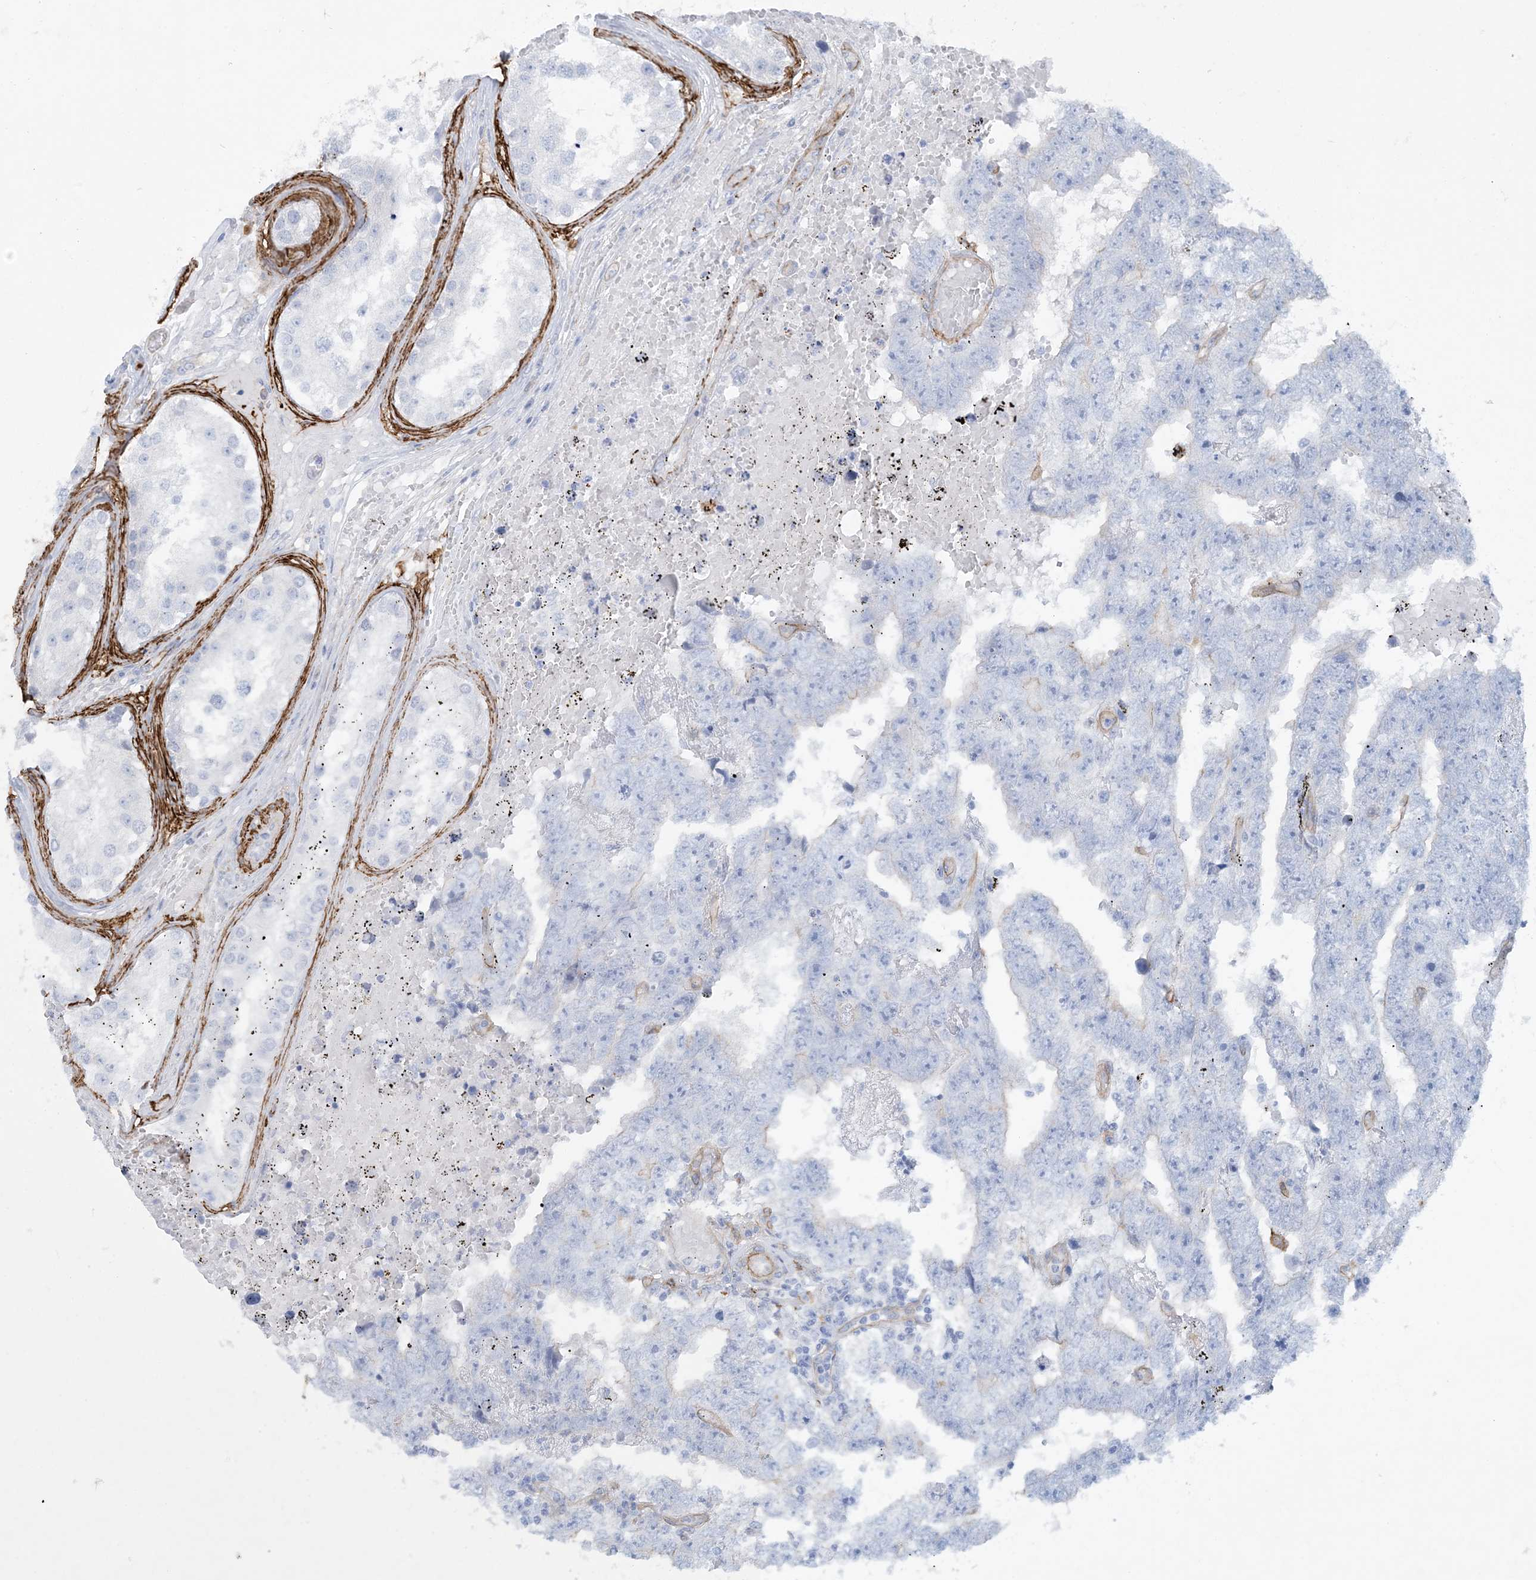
{"staining": {"intensity": "negative", "quantity": "none", "location": "none"}, "tissue": "testis cancer", "cell_type": "Tumor cells", "image_type": "cancer", "snomed": [{"axis": "morphology", "description": "Carcinoma, Embryonal, NOS"}, {"axis": "topography", "description": "Testis"}], "caption": "Human testis cancer stained for a protein using IHC displays no staining in tumor cells.", "gene": "SHANK1", "patient": {"sex": "male", "age": 25}}